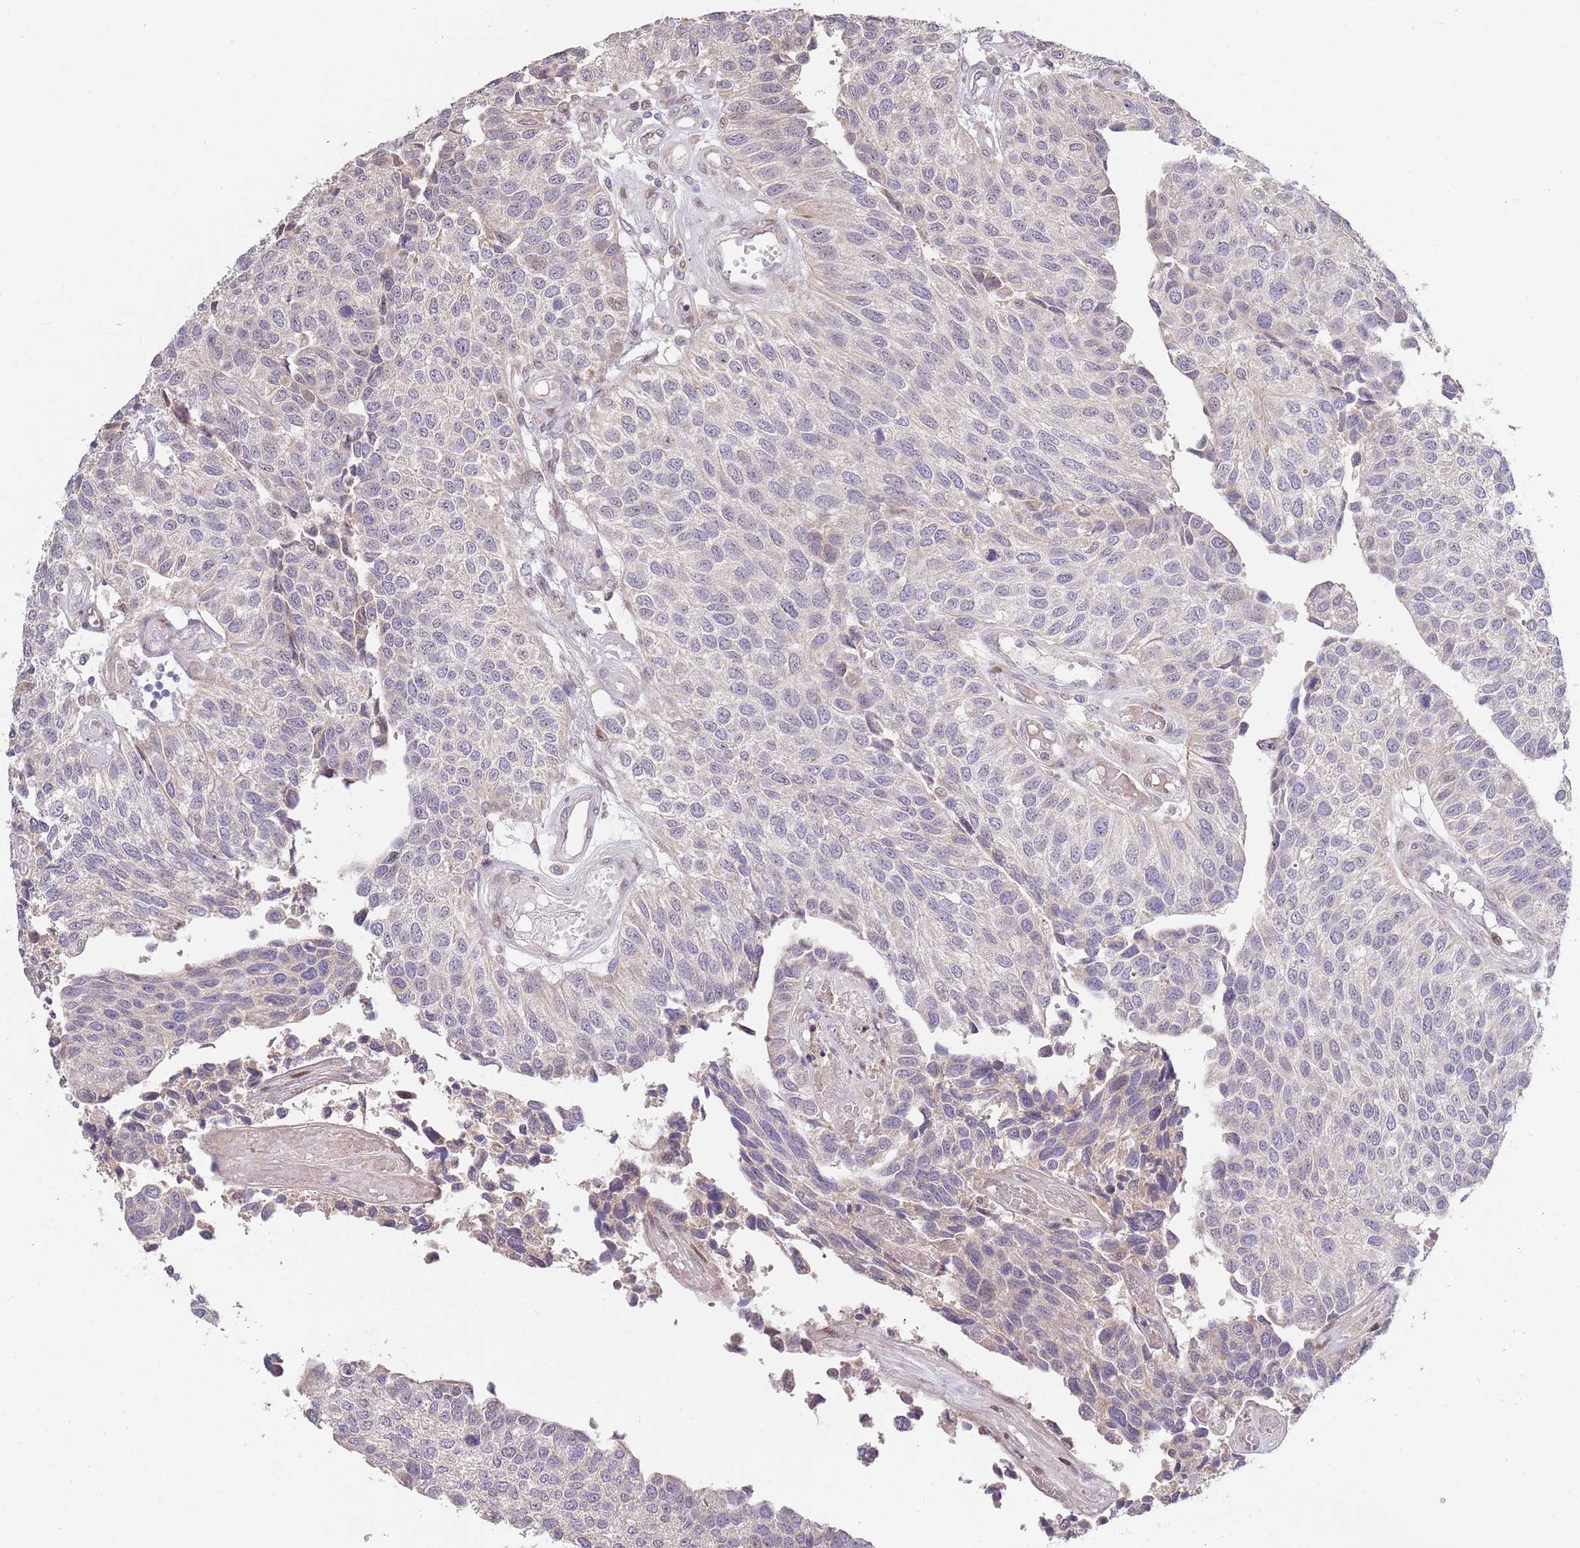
{"staining": {"intensity": "negative", "quantity": "none", "location": "none"}, "tissue": "urothelial cancer", "cell_type": "Tumor cells", "image_type": "cancer", "snomed": [{"axis": "morphology", "description": "Urothelial carcinoma, NOS"}, {"axis": "topography", "description": "Urinary bladder"}], "caption": "Tumor cells show no significant protein staining in urothelial cancer. (DAB immunohistochemistry (IHC), high magnification).", "gene": "SYNDIG1L", "patient": {"sex": "male", "age": 55}}